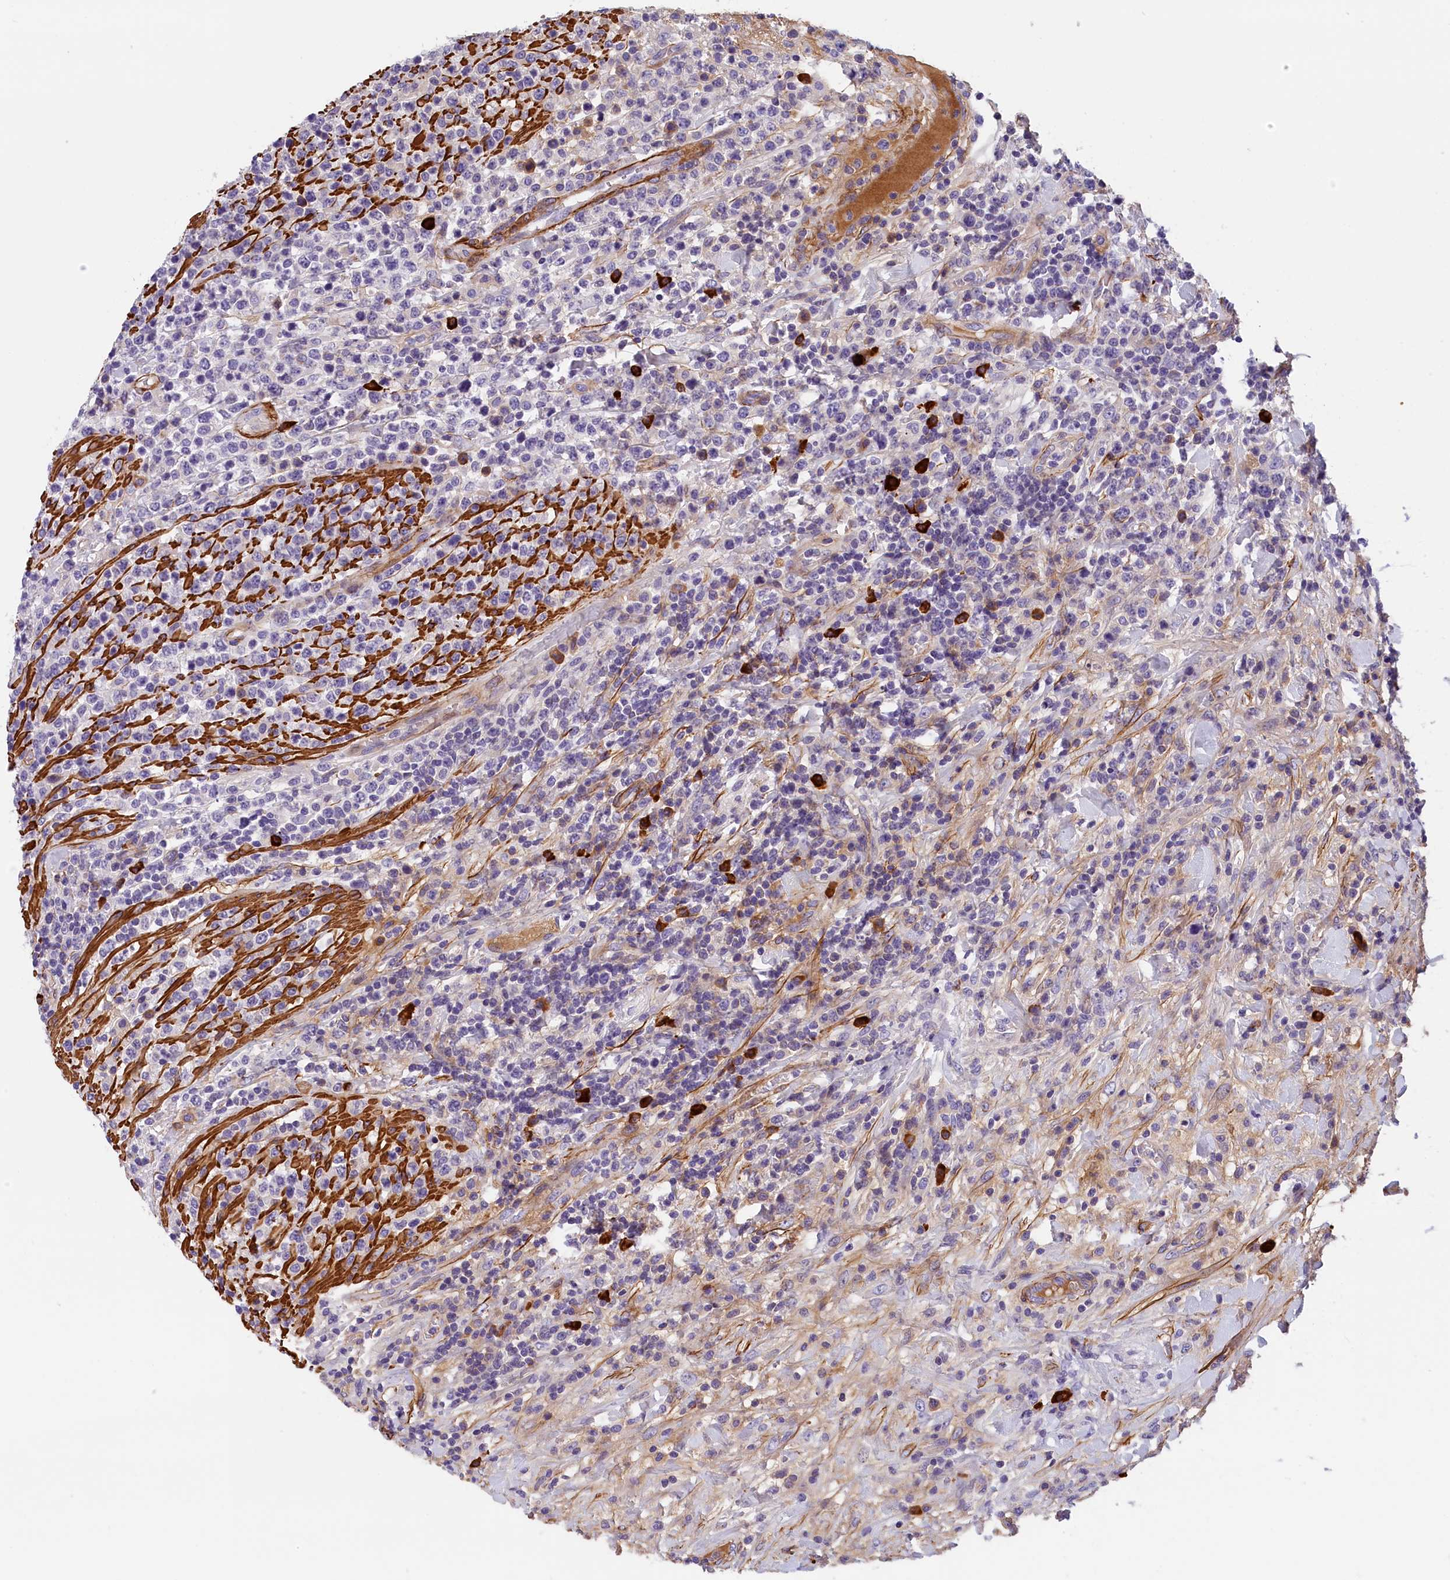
{"staining": {"intensity": "negative", "quantity": "none", "location": "none"}, "tissue": "lymphoma", "cell_type": "Tumor cells", "image_type": "cancer", "snomed": [{"axis": "morphology", "description": "Malignant lymphoma, non-Hodgkin's type, High grade"}, {"axis": "topography", "description": "Colon"}], "caption": "An image of human lymphoma is negative for staining in tumor cells.", "gene": "BCL2L13", "patient": {"sex": "female", "age": 53}}